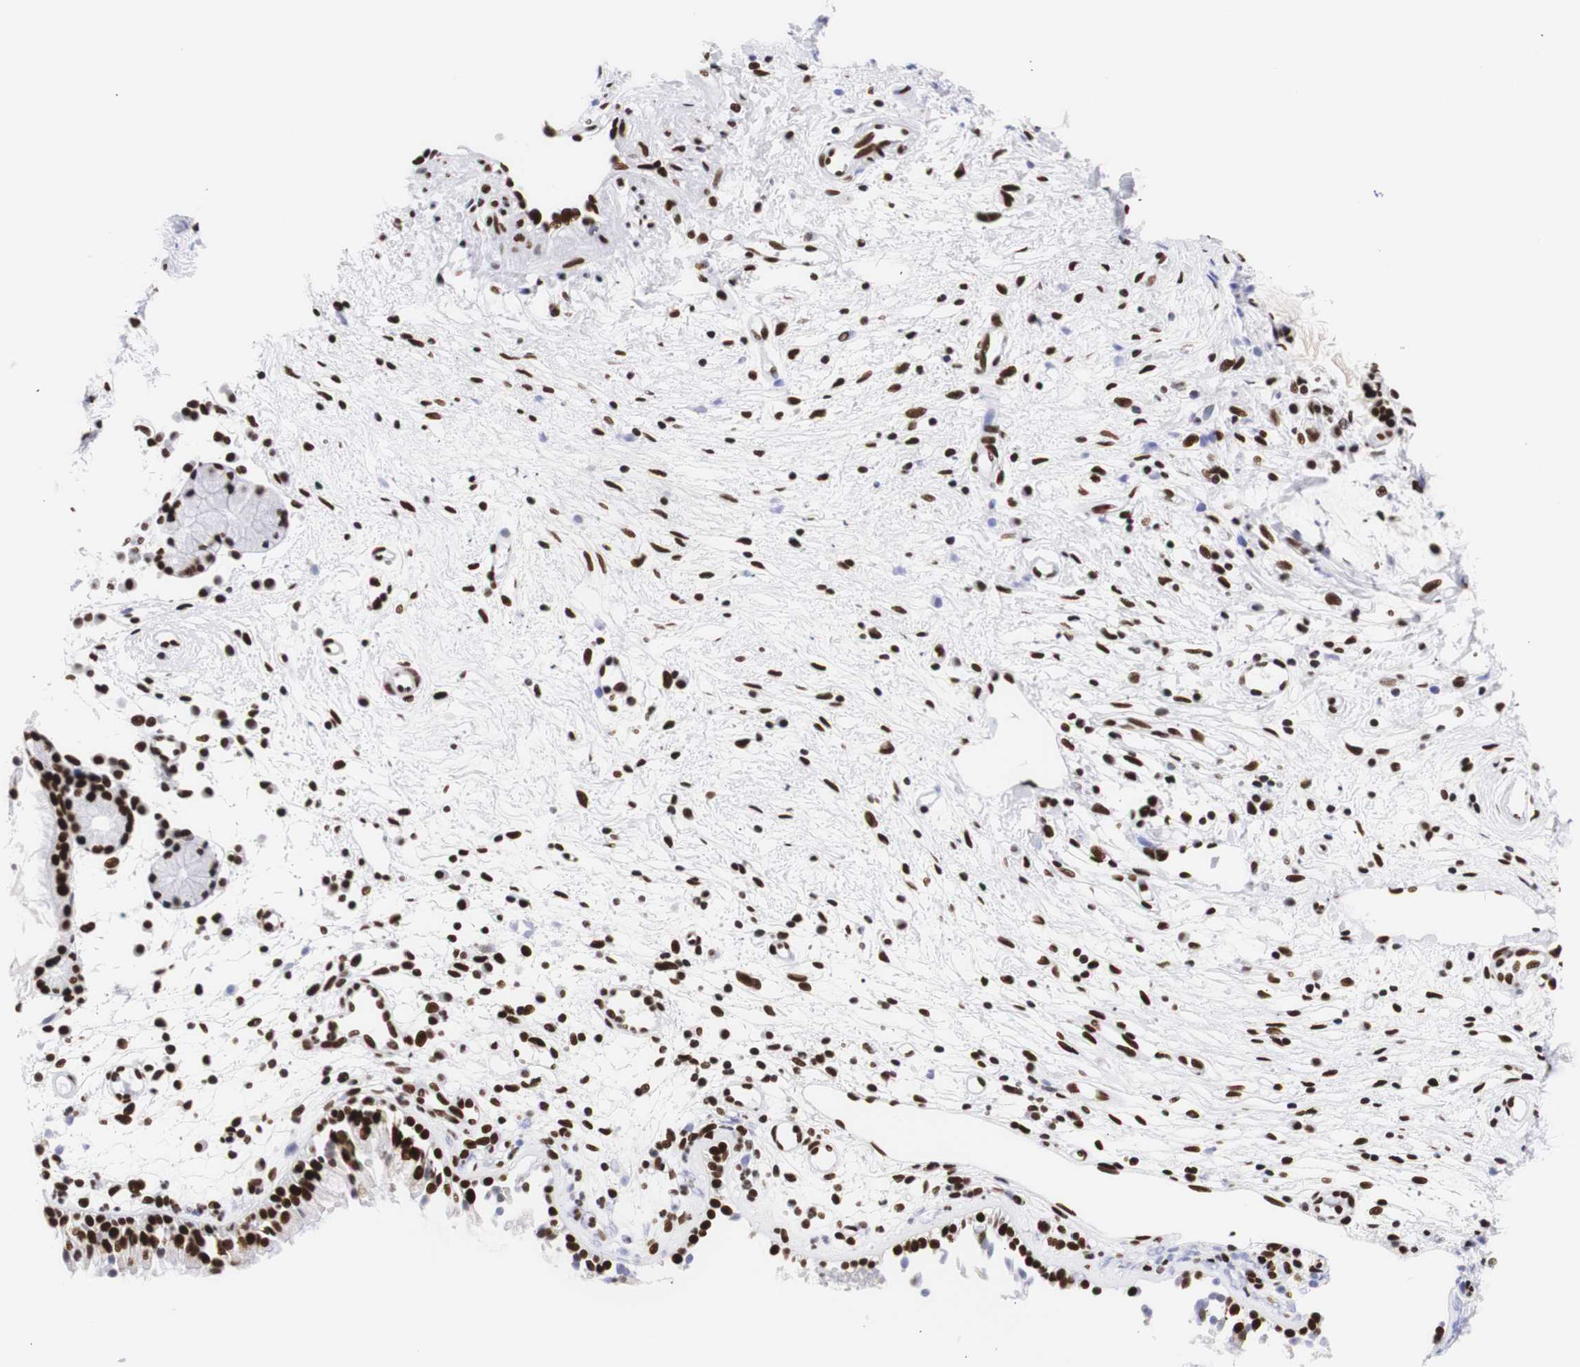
{"staining": {"intensity": "strong", "quantity": ">75%", "location": "nuclear"}, "tissue": "nasopharynx", "cell_type": "Respiratory epithelial cells", "image_type": "normal", "snomed": [{"axis": "morphology", "description": "Normal tissue, NOS"}, {"axis": "topography", "description": "Nasopharynx"}], "caption": "Immunohistochemistry (IHC) staining of benign nasopharynx, which demonstrates high levels of strong nuclear expression in approximately >75% of respiratory epithelial cells indicating strong nuclear protein positivity. The staining was performed using DAB (3,3'-diaminobenzidine) (brown) for protein detection and nuclei were counterstained in hematoxylin (blue).", "gene": "HNRNPH2", "patient": {"sex": "male", "age": 21}}